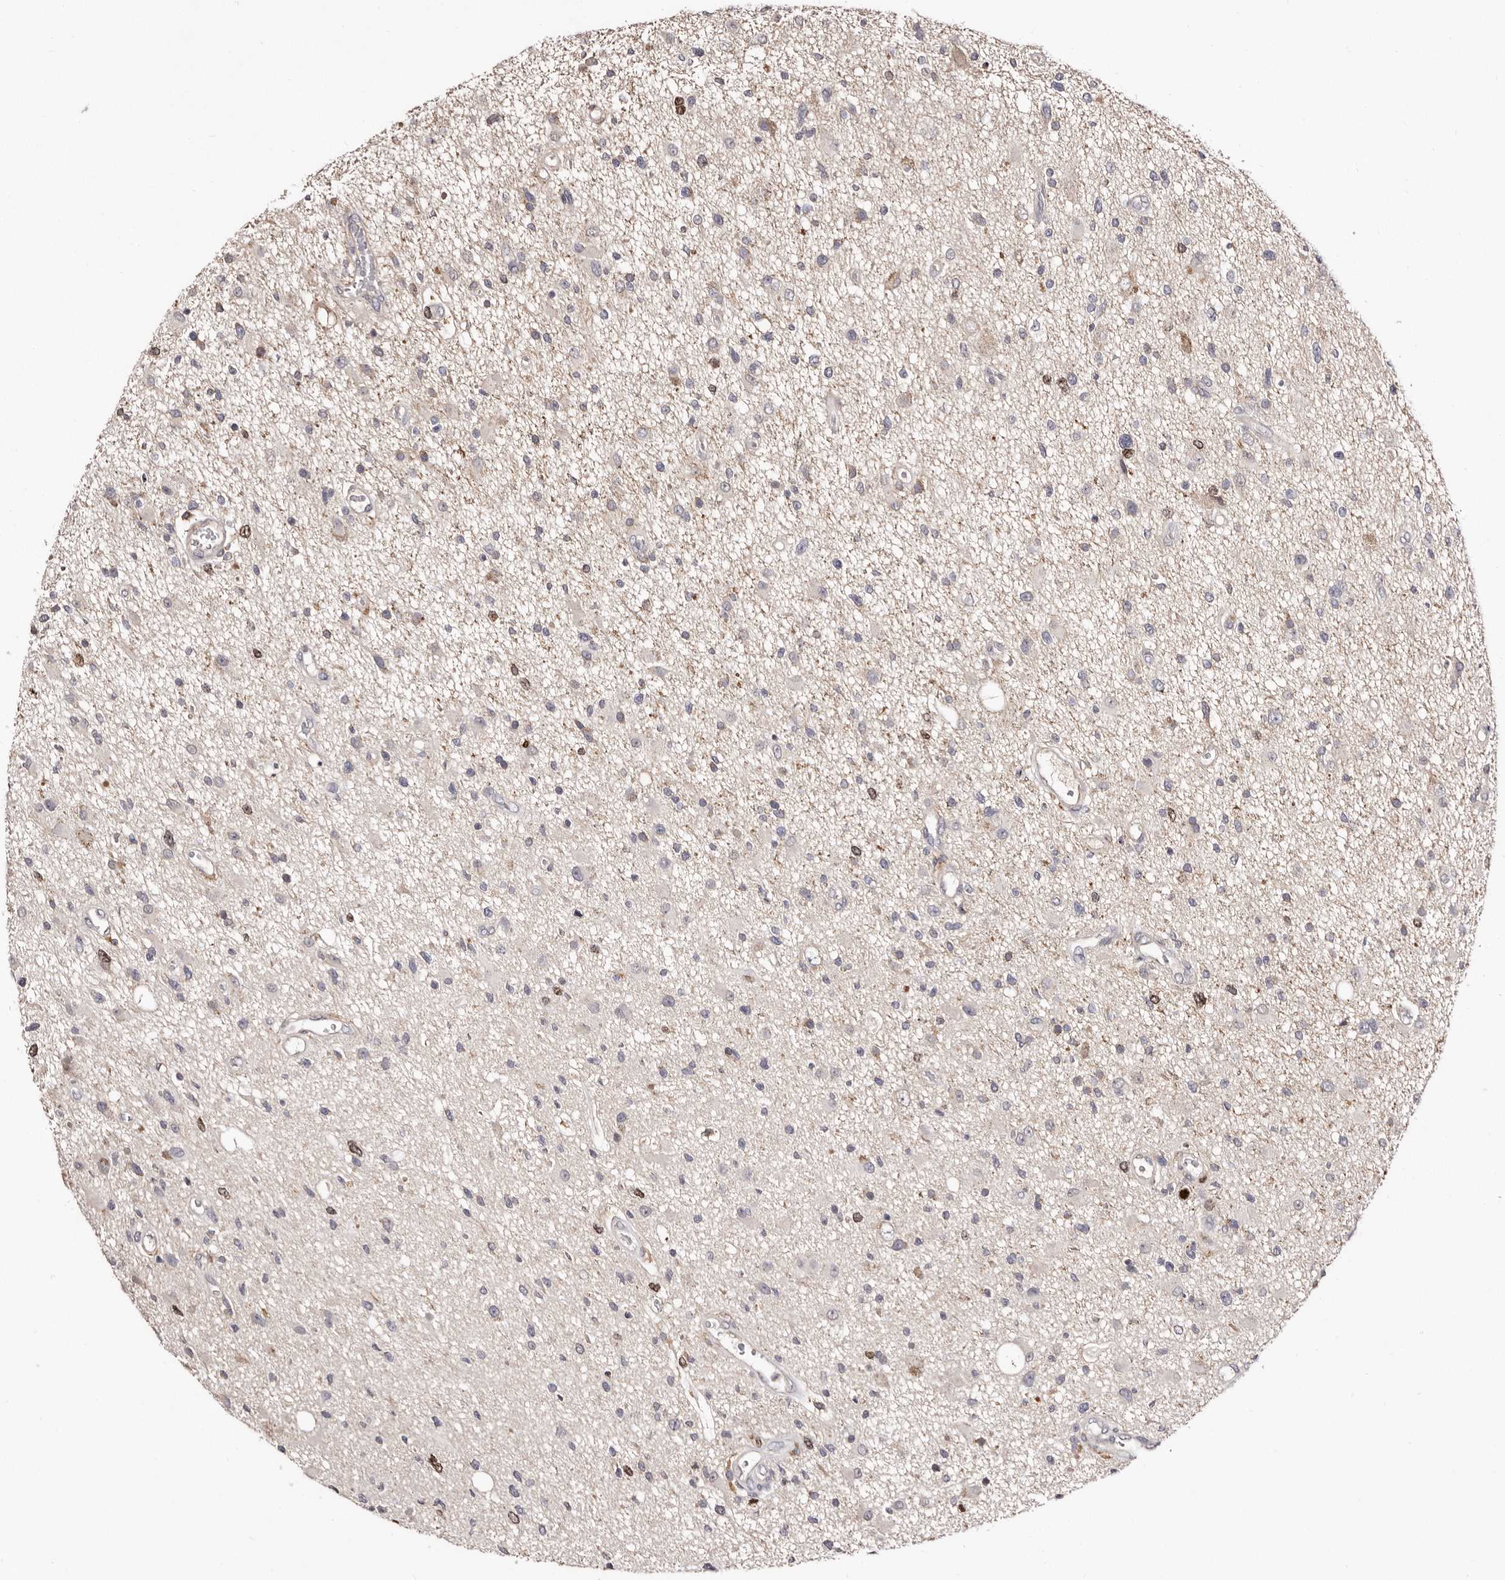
{"staining": {"intensity": "negative", "quantity": "none", "location": "none"}, "tissue": "glioma", "cell_type": "Tumor cells", "image_type": "cancer", "snomed": [{"axis": "morphology", "description": "Glioma, malignant, High grade"}, {"axis": "topography", "description": "Brain"}], "caption": "Immunohistochemical staining of human malignant high-grade glioma shows no significant staining in tumor cells.", "gene": "CDCA8", "patient": {"sex": "male", "age": 33}}